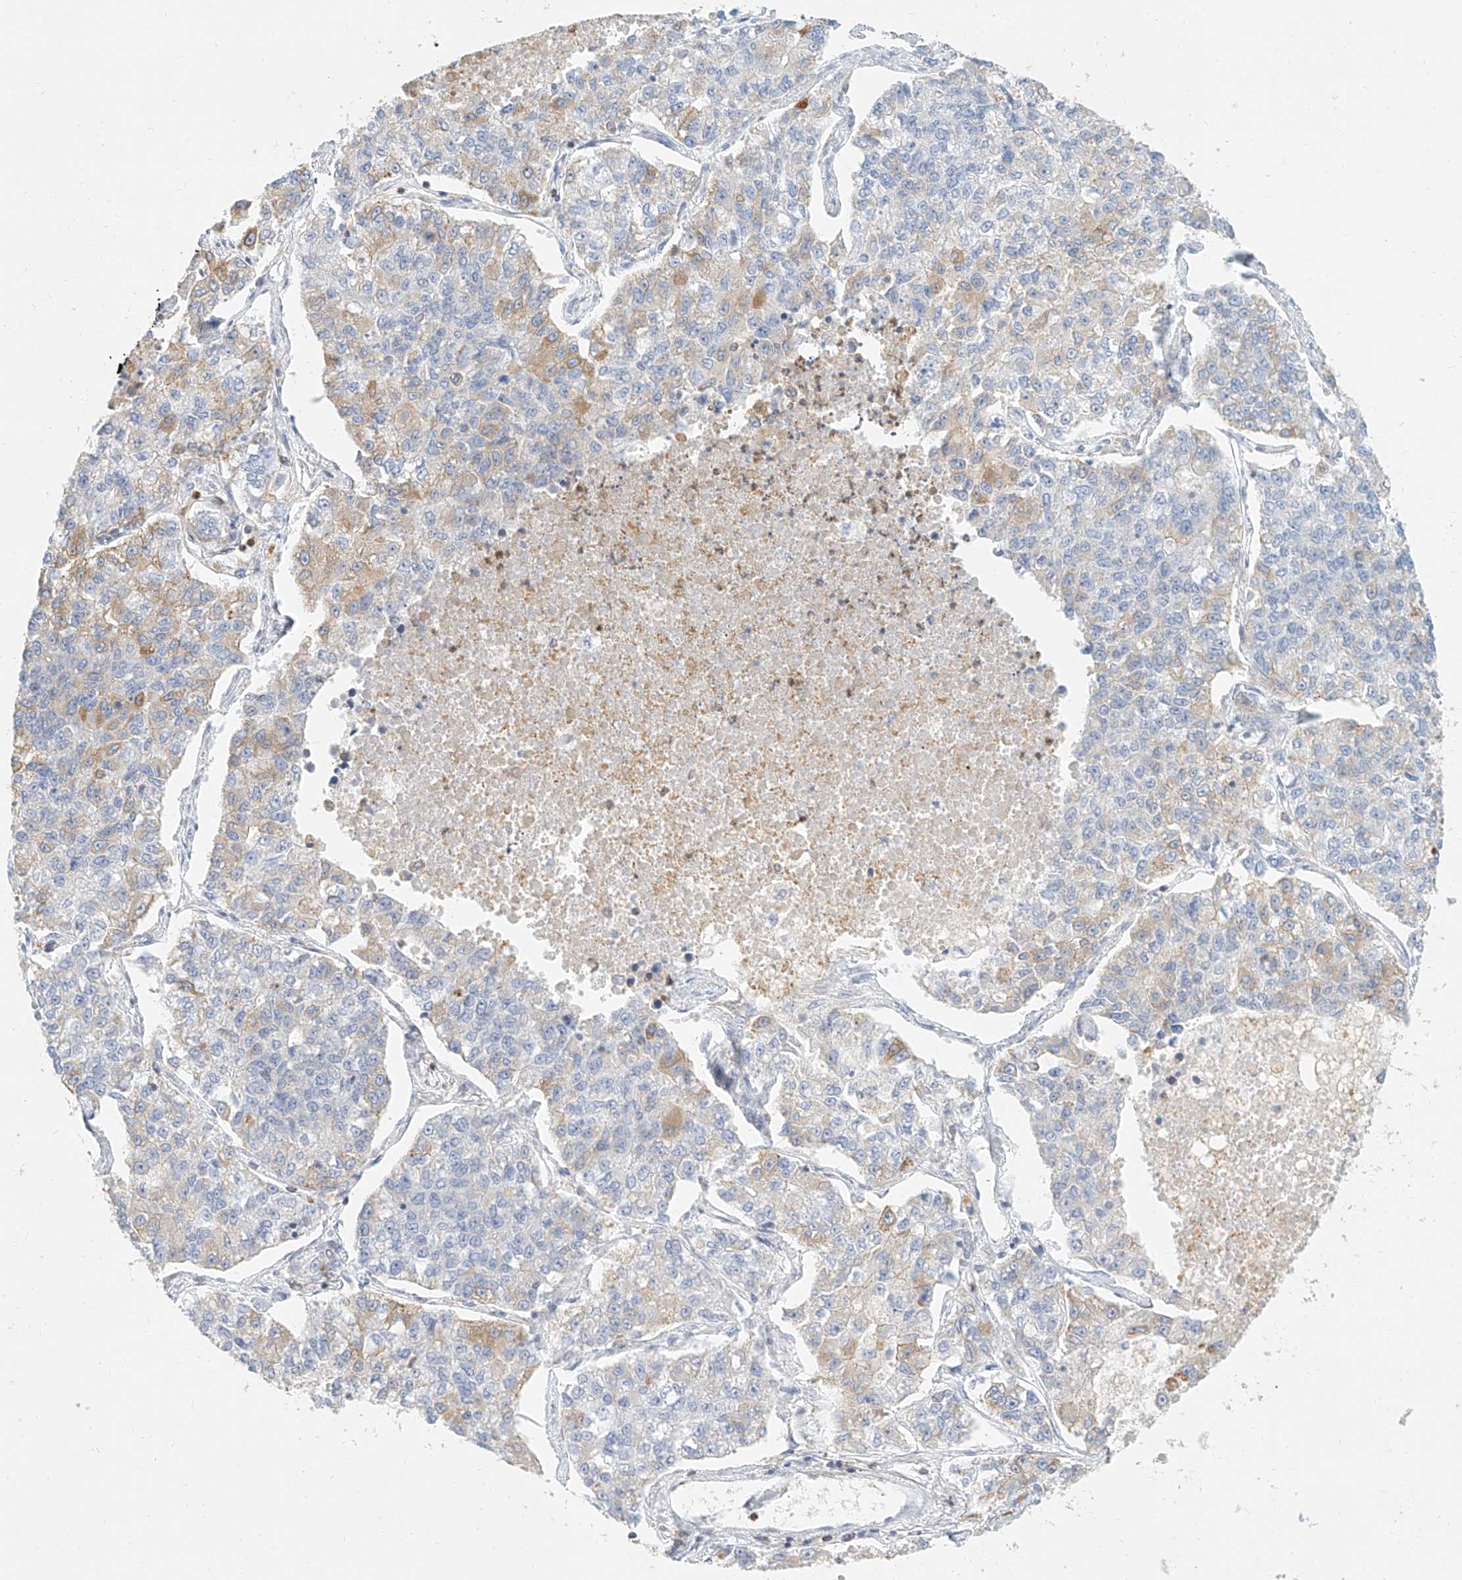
{"staining": {"intensity": "weak", "quantity": "<25%", "location": "cytoplasmic/membranous"}, "tissue": "lung cancer", "cell_type": "Tumor cells", "image_type": "cancer", "snomed": [{"axis": "morphology", "description": "Adenocarcinoma, NOS"}, {"axis": "topography", "description": "Lung"}], "caption": "Photomicrograph shows no protein positivity in tumor cells of lung cancer (adenocarcinoma) tissue. (DAB (3,3'-diaminobenzidine) immunohistochemistry, high magnification).", "gene": "DHRS7", "patient": {"sex": "male", "age": 49}}